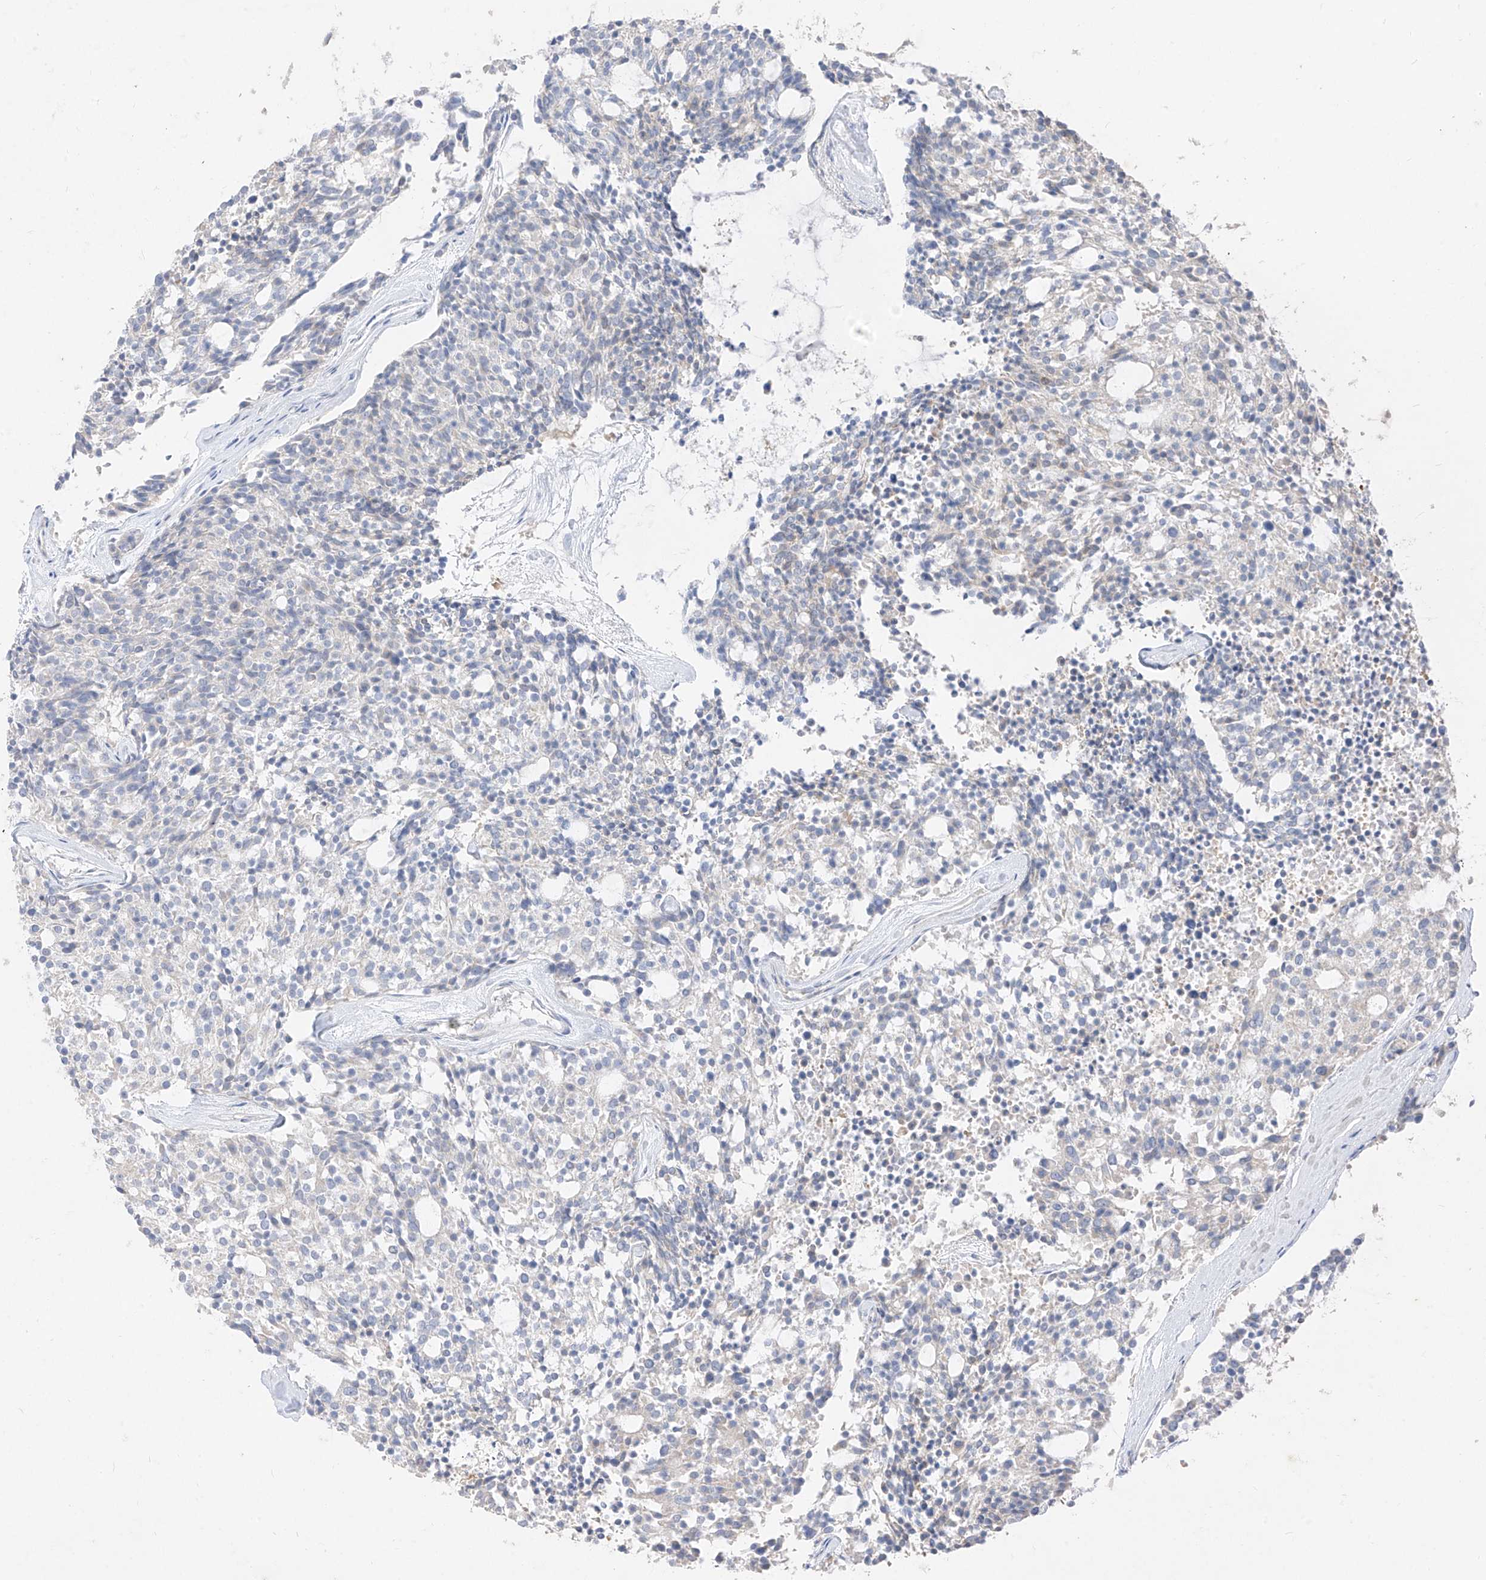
{"staining": {"intensity": "negative", "quantity": "none", "location": "none"}, "tissue": "carcinoid", "cell_type": "Tumor cells", "image_type": "cancer", "snomed": [{"axis": "morphology", "description": "Carcinoid, malignant, NOS"}, {"axis": "topography", "description": "Pancreas"}], "caption": "The histopathology image shows no staining of tumor cells in malignant carcinoid.", "gene": "ZZEF1", "patient": {"sex": "female", "age": 54}}